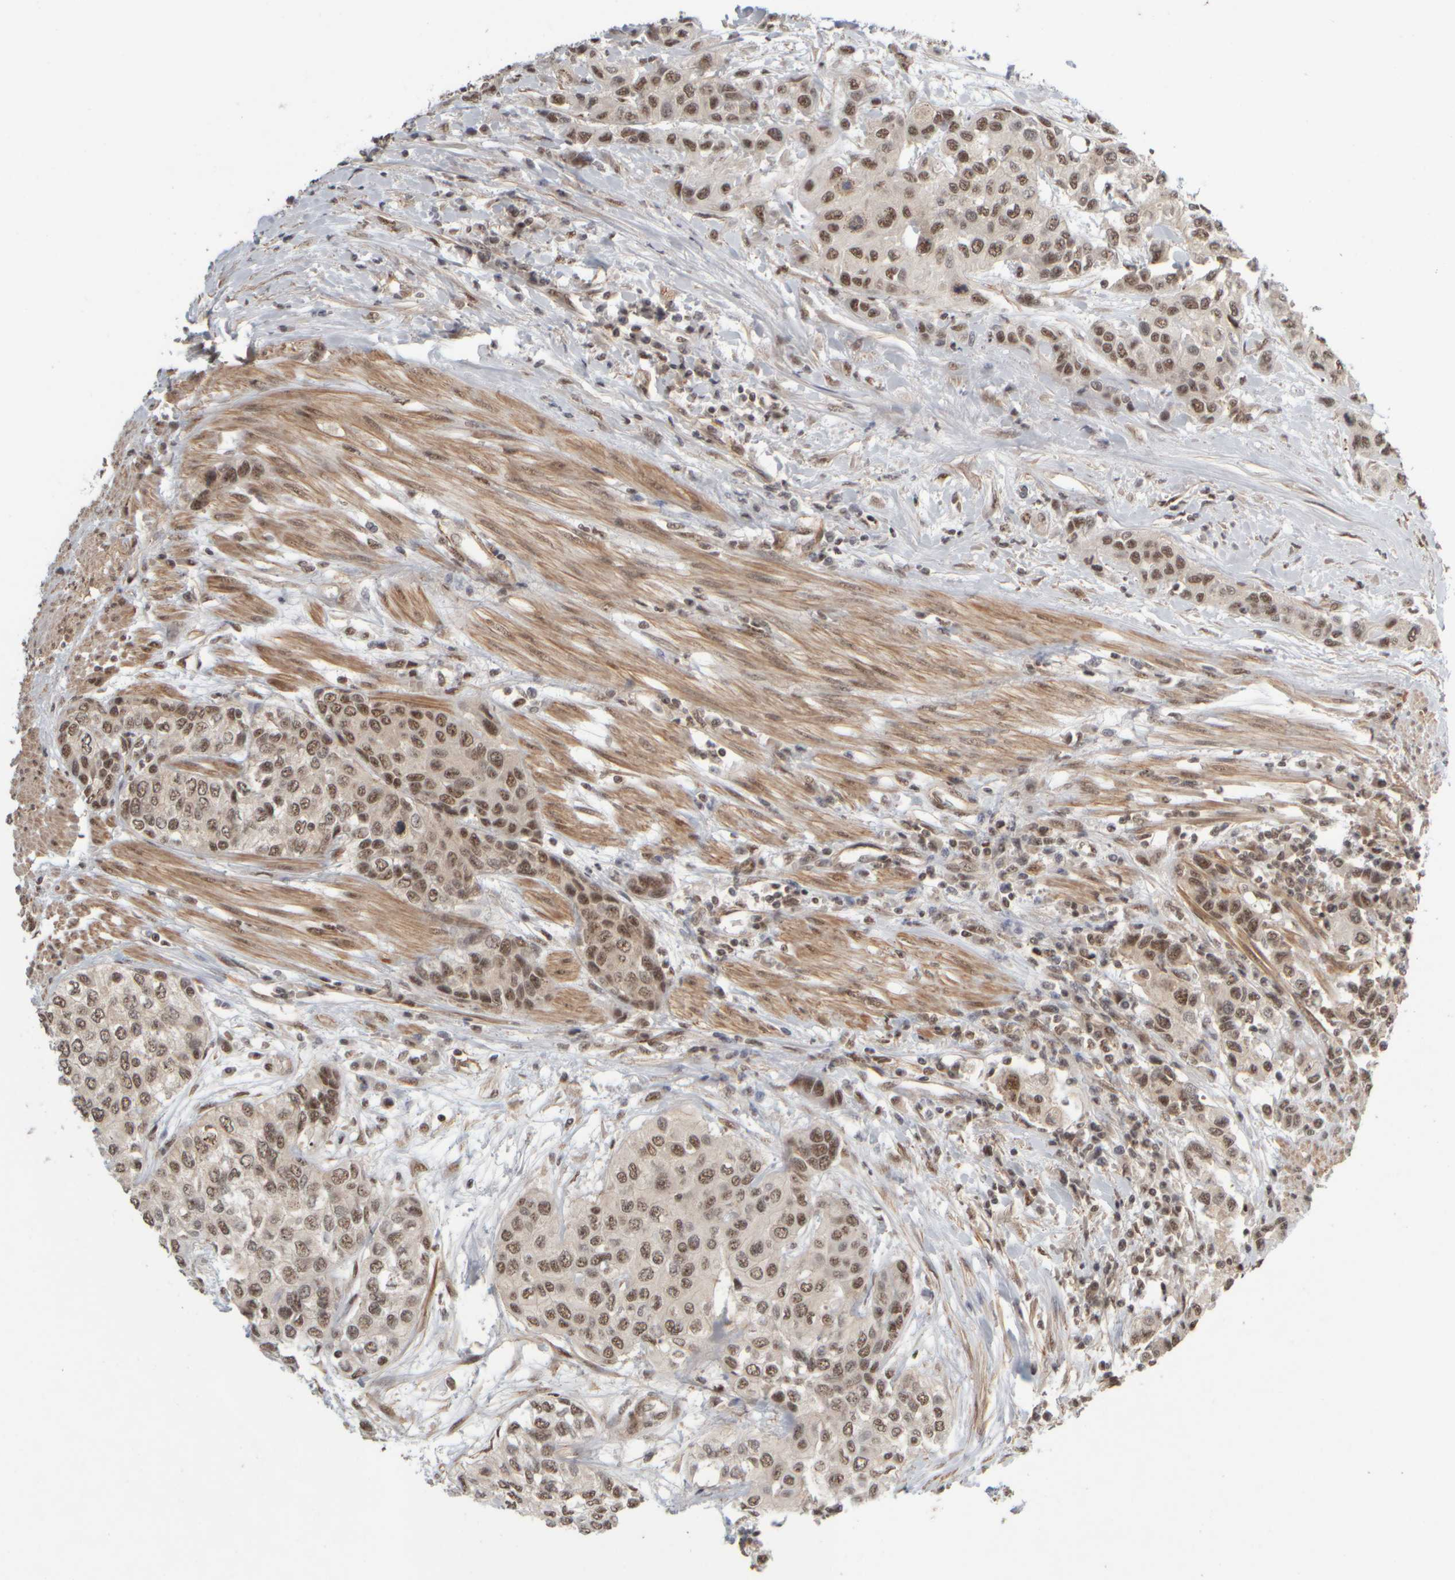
{"staining": {"intensity": "weak", "quantity": ">75%", "location": "nuclear"}, "tissue": "urothelial cancer", "cell_type": "Tumor cells", "image_type": "cancer", "snomed": [{"axis": "morphology", "description": "Urothelial carcinoma, High grade"}, {"axis": "topography", "description": "Urinary bladder"}], "caption": "Brown immunohistochemical staining in human urothelial carcinoma (high-grade) shows weak nuclear expression in approximately >75% of tumor cells.", "gene": "SYNRG", "patient": {"sex": "female", "age": 56}}